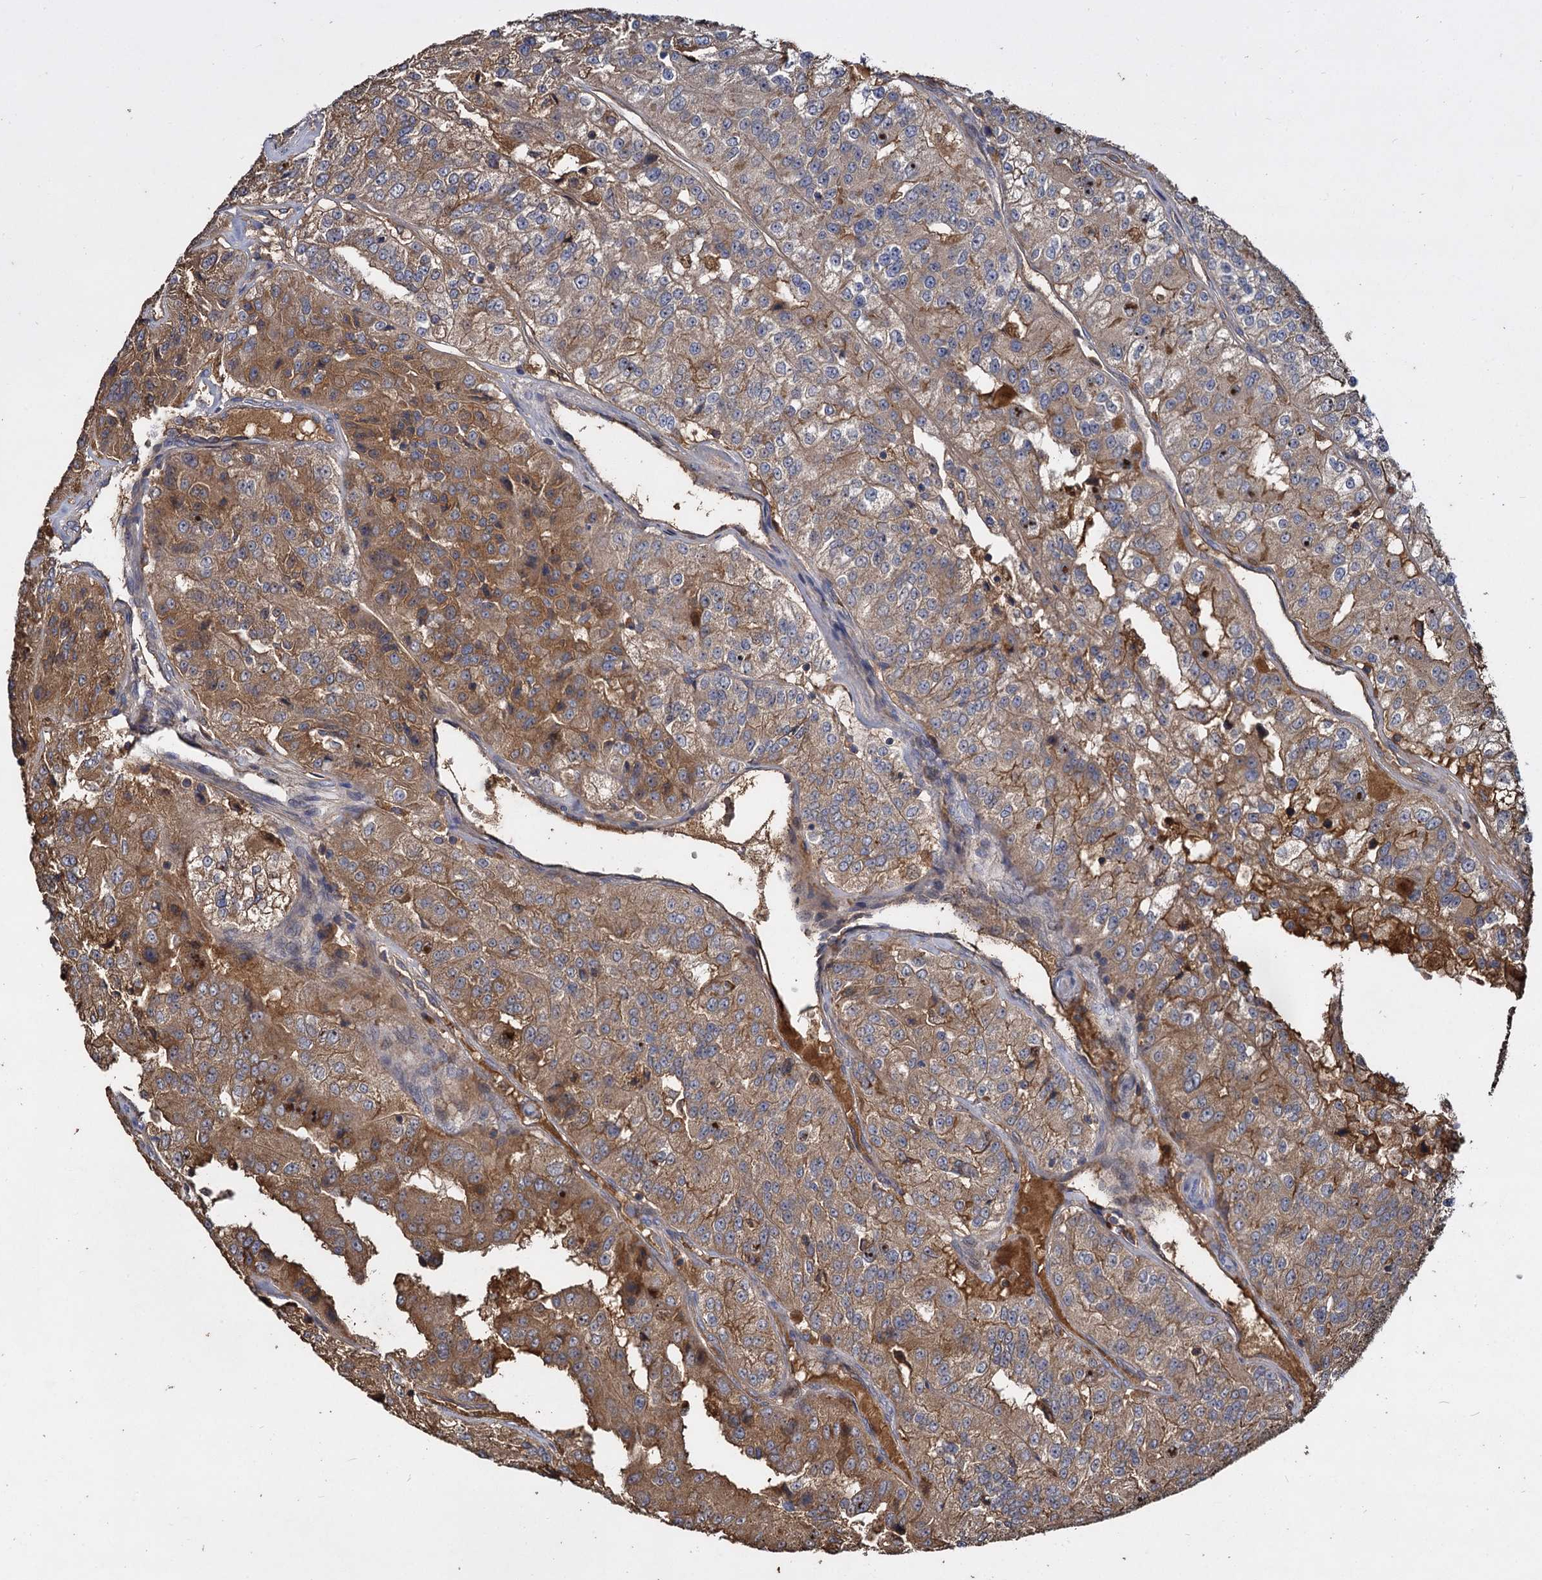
{"staining": {"intensity": "moderate", "quantity": ">75%", "location": "cytoplasmic/membranous"}, "tissue": "renal cancer", "cell_type": "Tumor cells", "image_type": "cancer", "snomed": [{"axis": "morphology", "description": "Adenocarcinoma, NOS"}, {"axis": "topography", "description": "Kidney"}], "caption": "Tumor cells display medium levels of moderate cytoplasmic/membranous staining in about >75% of cells in human renal cancer. (IHC, brightfield microscopy, high magnification).", "gene": "GCLC", "patient": {"sex": "female", "age": 63}}